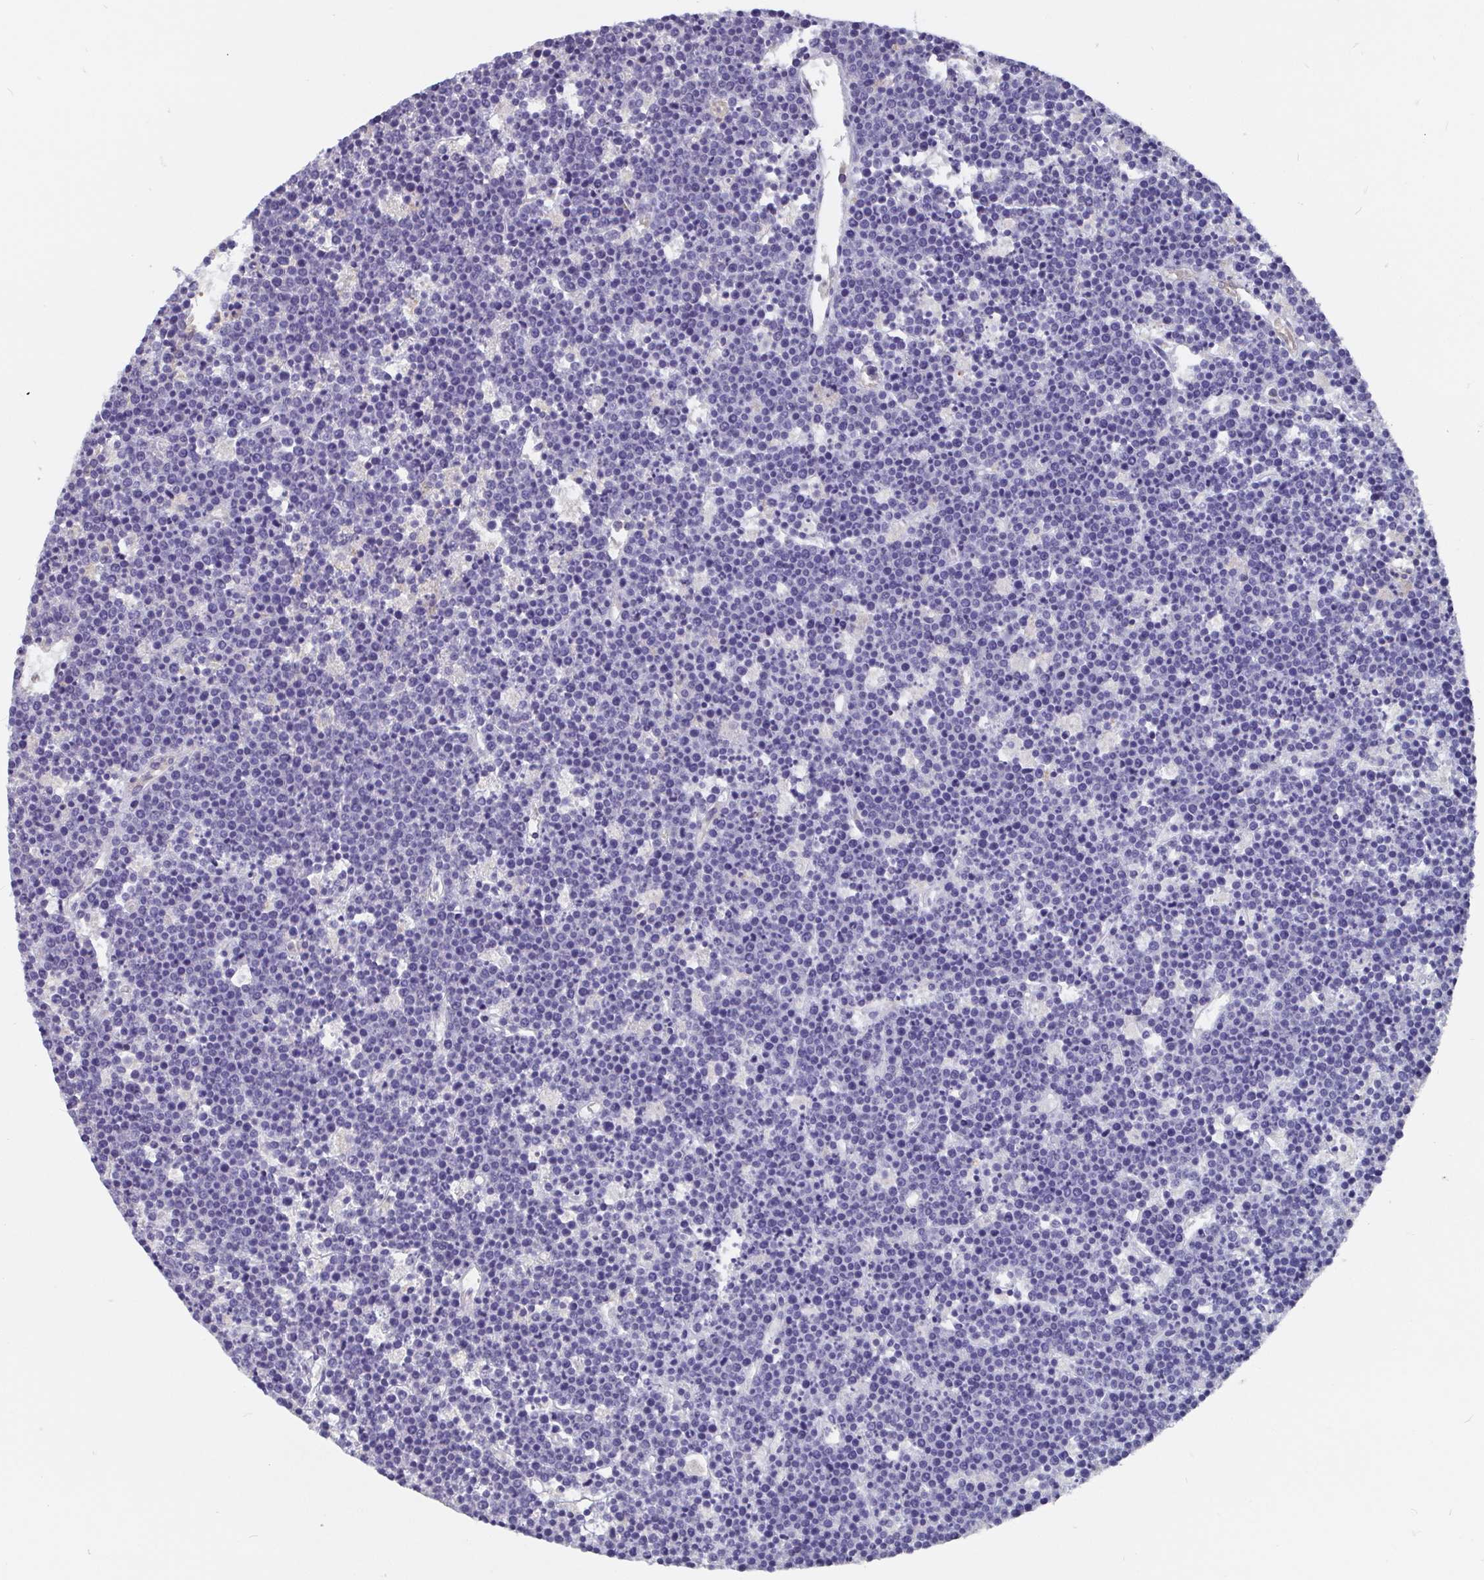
{"staining": {"intensity": "negative", "quantity": "none", "location": "none"}, "tissue": "lymphoma", "cell_type": "Tumor cells", "image_type": "cancer", "snomed": [{"axis": "morphology", "description": "Malignant lymphoma, non-Hodgkin's type, High grade"}, {"axis": "topography", "description": "Ovary"}], "caption": "This is a histopathology image of immunohistochemistry (IHC) staining of malignant lymphoma, non-Hodgkin's type (high-grade), which shows no staining in tumor cells.", "gene": "ADAMTS6", "patient": {"sex": "female", "age": 56}}